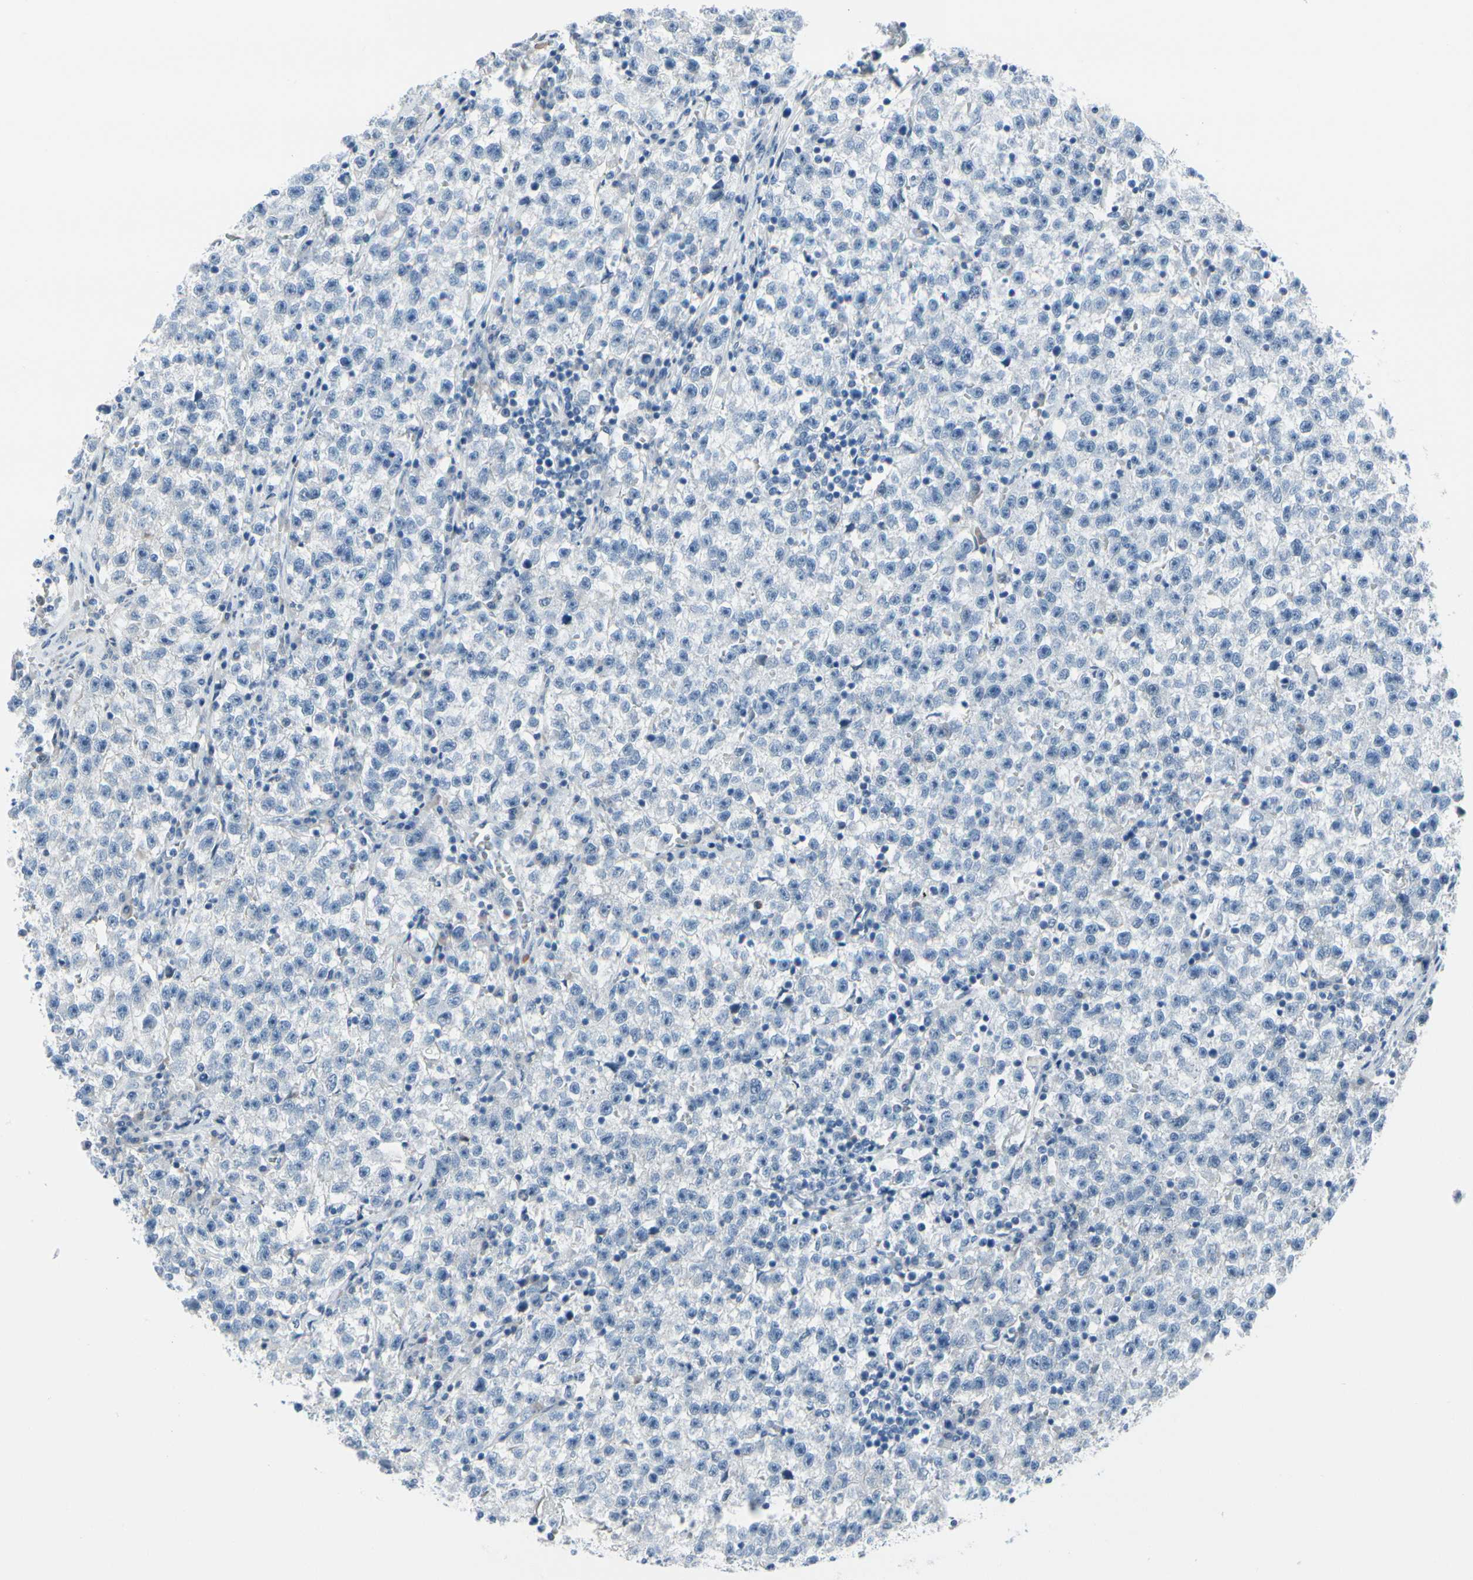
{"staining": {"intensity": "negative", "quantity": "none", "location": "none"}, "tissue": "testis cancer", "cell_type": "Tumor cells", "image_type": "cancer", "snomed": [{"axis": "morphology", "description": "Seminoma, NOS"}, {"axis": "topography", "description": "Testis"}], "caption": "Human seminoma (testis) stained for a protein using immunohistochemistry (IHC) demonstrates no staining in tumor cells.", "gene": "MUC5B", "patient": {"sex": "male", "age": 22}}